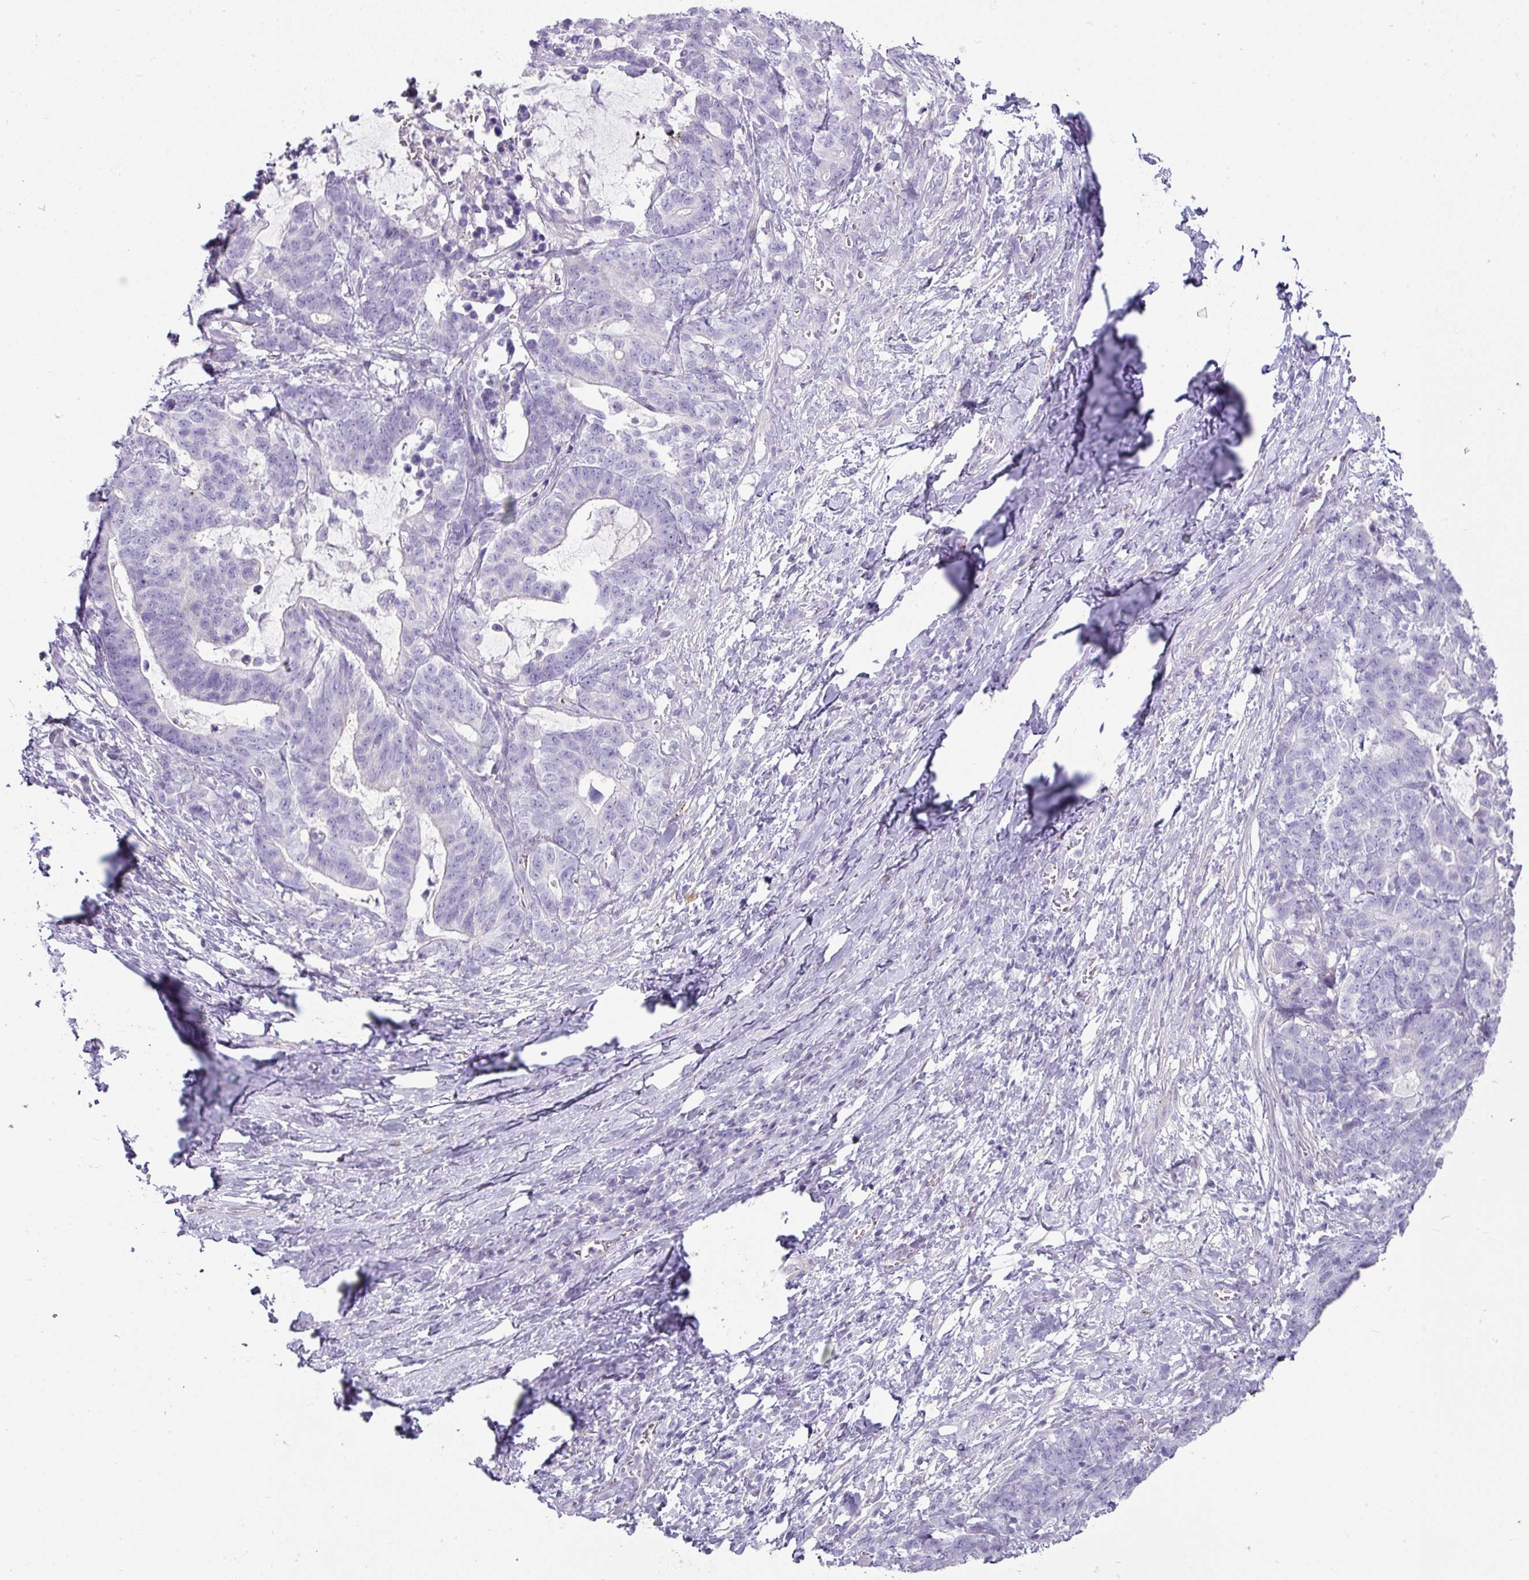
{"staining": {"intensity": "negative", "quantity": "none", "location": "none"}, "tissue": "stomach cancer", "cell_type": "Tumor cells", "image_type": "cancer", "snomed": [{"axis": "morphology", "description": "Normal tissue, NOS"}, {"axis": "morphology", "description": "Adenocarcinoma, NOS"}, {"axis": "topography", "description": "Stomach"}], "caption": "A micrograph of stomach adenocarcinoma stained for a protein displays no brown staining in tumor cells.", "gene": "OR52N1", "patient": {"sex": "female", "age": 64}}